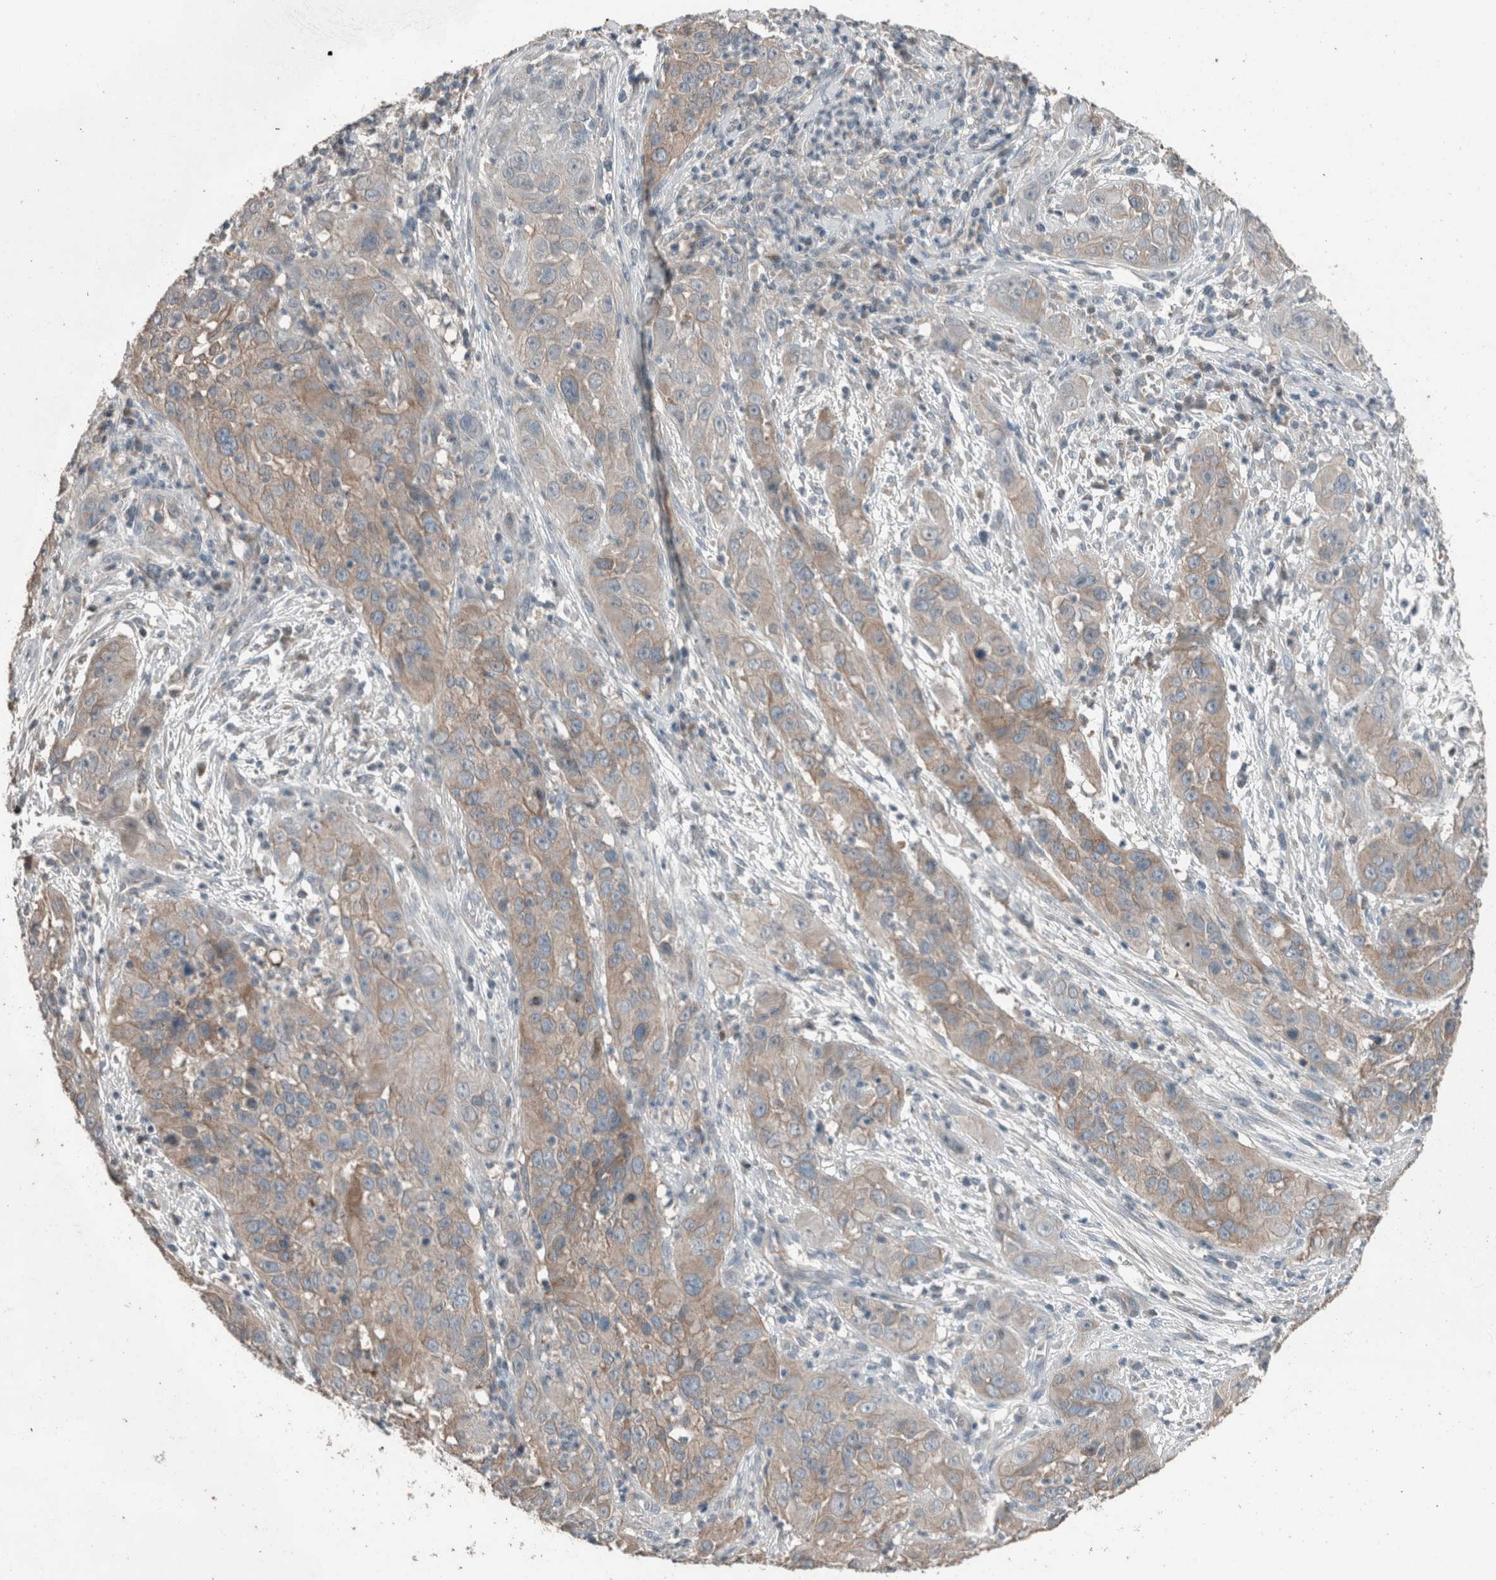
{"staining": {"intensity": "weak", "quantity": ">75%", "location": "cytoplasmic/membranous"}, "tissue": "cervical cancer", "cell_type": "Tumor cells", "image_type": "cancer", "snomed": [{"axis": "morphology", "description": "Squamous cell carcinoma, NOS"}, {"axis": "topography", "description": "Cervix"}], "caption": "This image reveals immunohistochemistry (IHC) staining of cervical squamous cell carcinoma, with low weak cytoplasmic/membranous staining in approximately >75% of tumor cells.", "gene": "ACVR2B", "patient": {"sex": "female", "age": 32}}